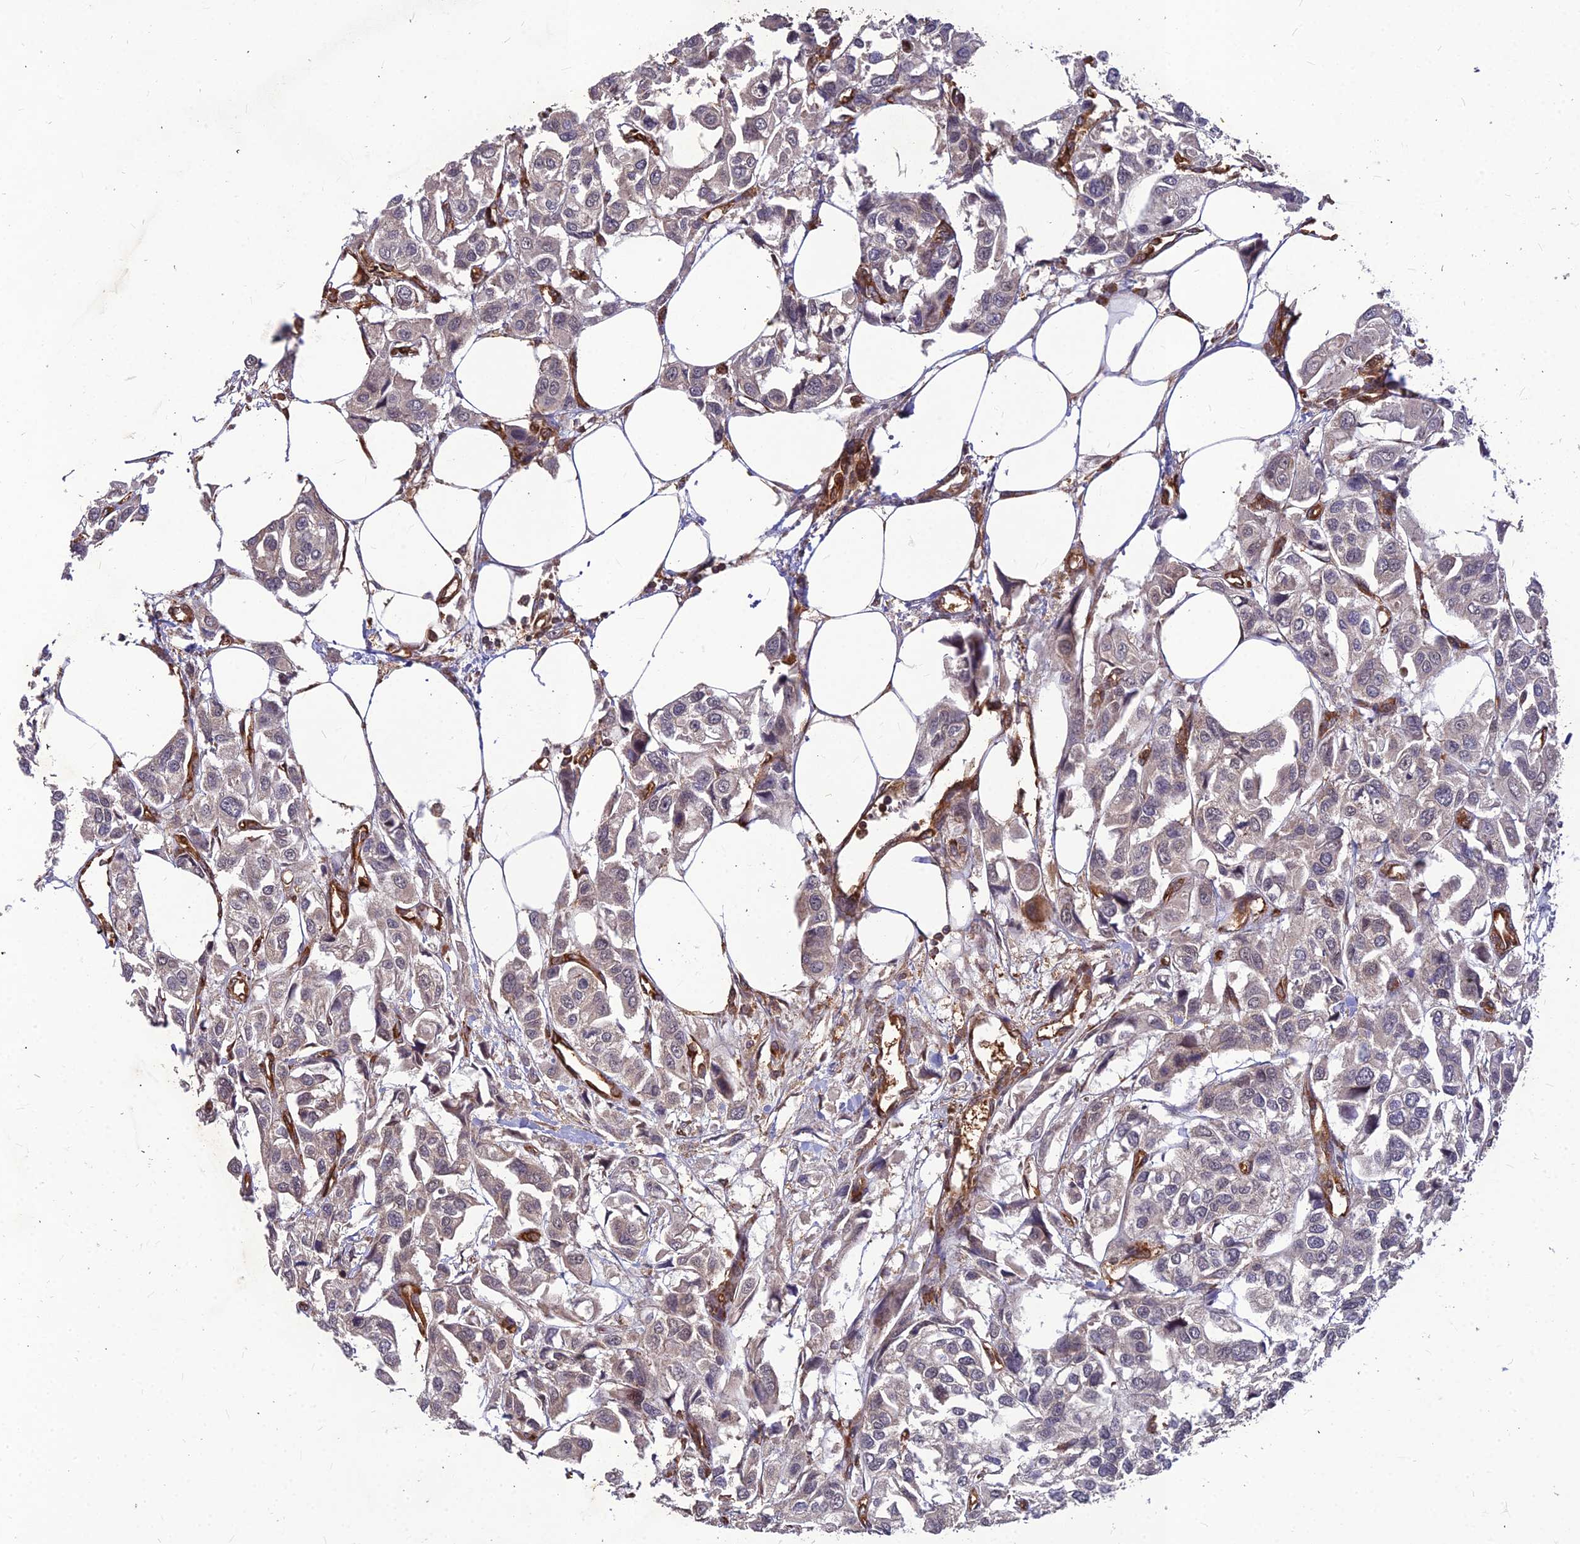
{"staining": {"intensity": "negative", "quantity": "none", "location": "none"}, "tissue": "urothelial cancer", "cell_type": "Tumor cells", "image_type": "cancer", "snomed": [{"axis": "morphology", "description": "Urothelial carcinoma, High grade"}, {"axis": "topography", "description": "Urinary bladder"}], "caption": "Tumor cells show no significant staining in urothelial cancer.", "gene": "ZNF467", "patient": {"sex": "male", "age": 67}}